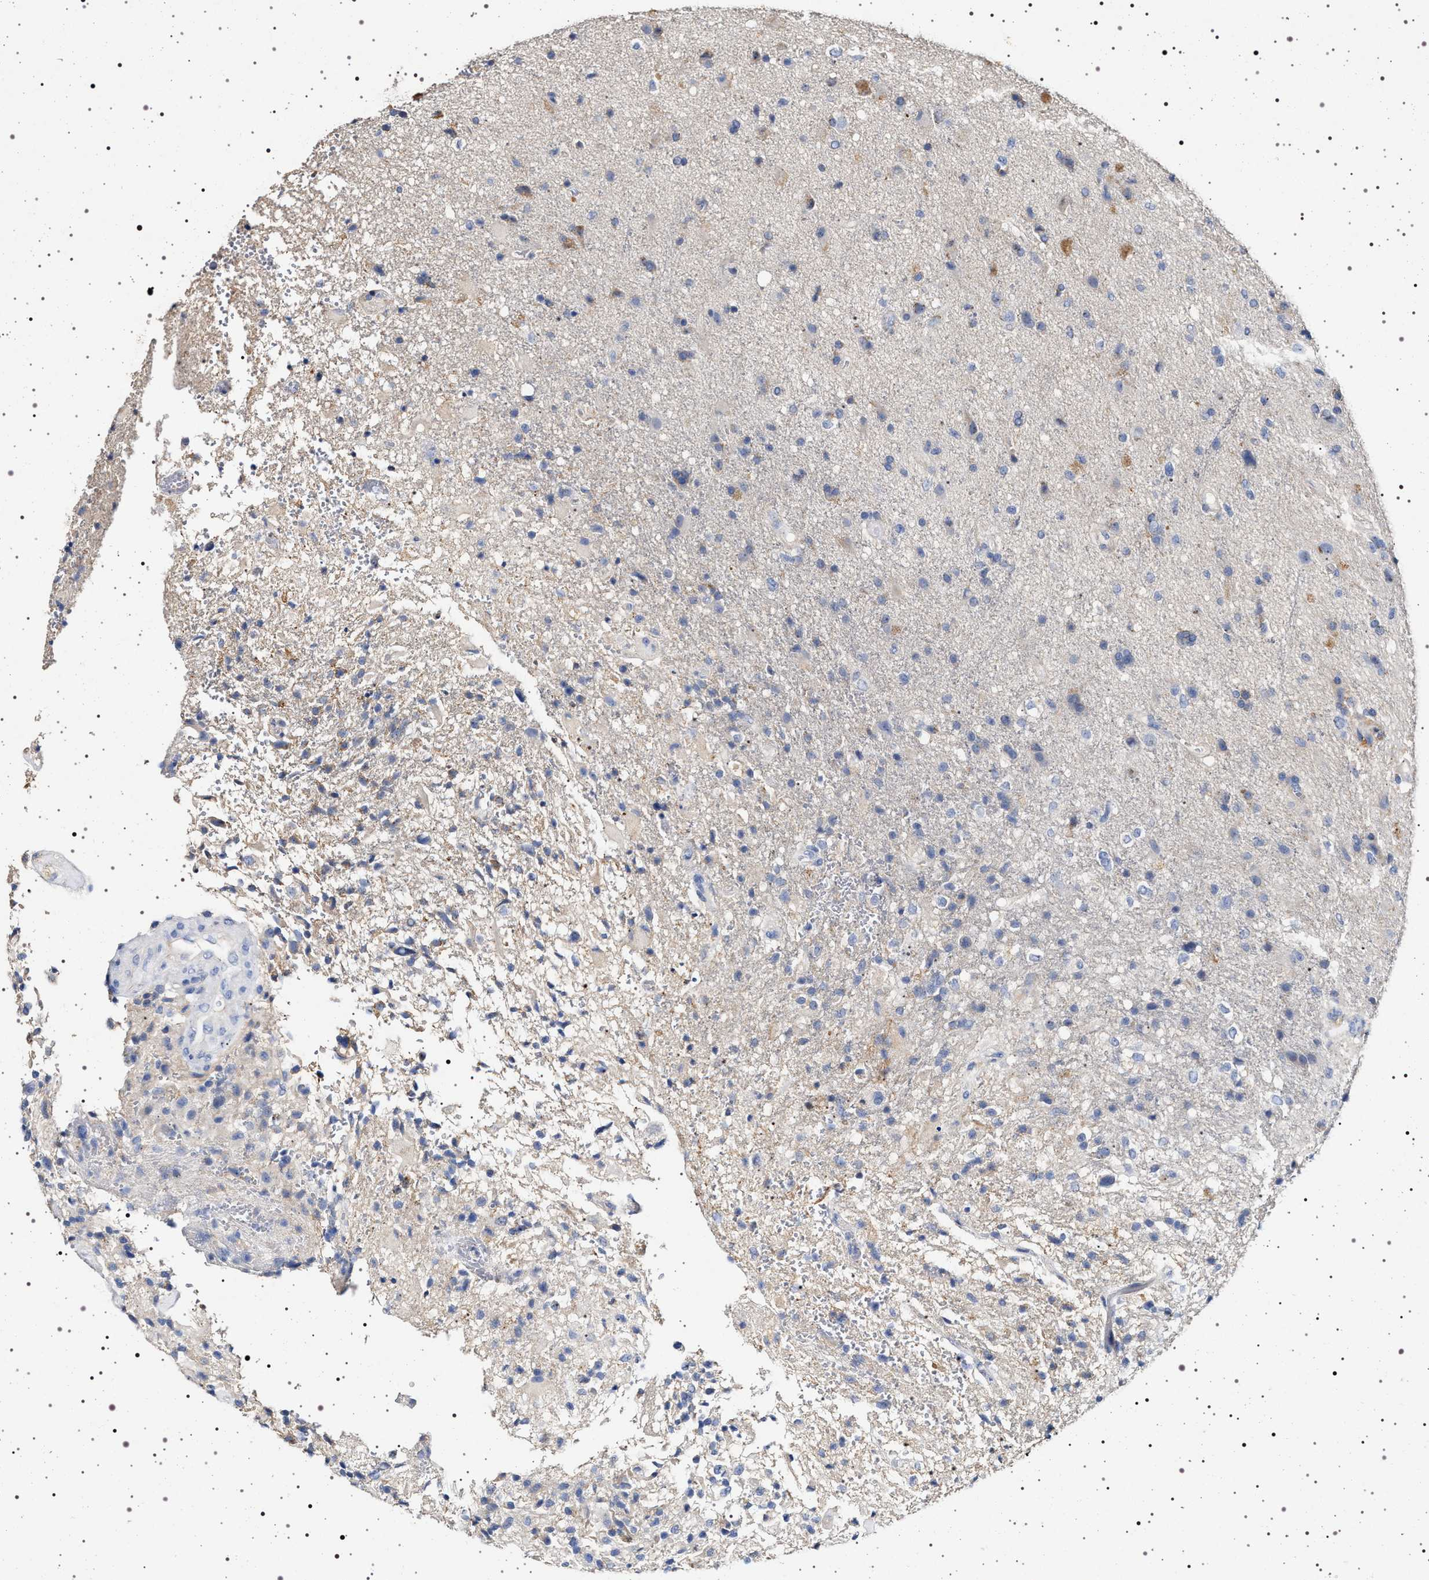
{"staining": {"intensity": "negative", "quantity": "none", "location": "none"}, "tissue": "glioma", "cell_type": "Tumor cells", "image_type": "cancer", "snomed": [{"axis": "morphology", "description": "Glioma, malignant, High grade"}, {"axis": "topography", "description": "Brain"}], "caption": "IHC of human malignant high-grade glioma displays no expression in tumor cells.", "gene": "NAALADL2", "patient": {"sex": "male", "age": 72}}